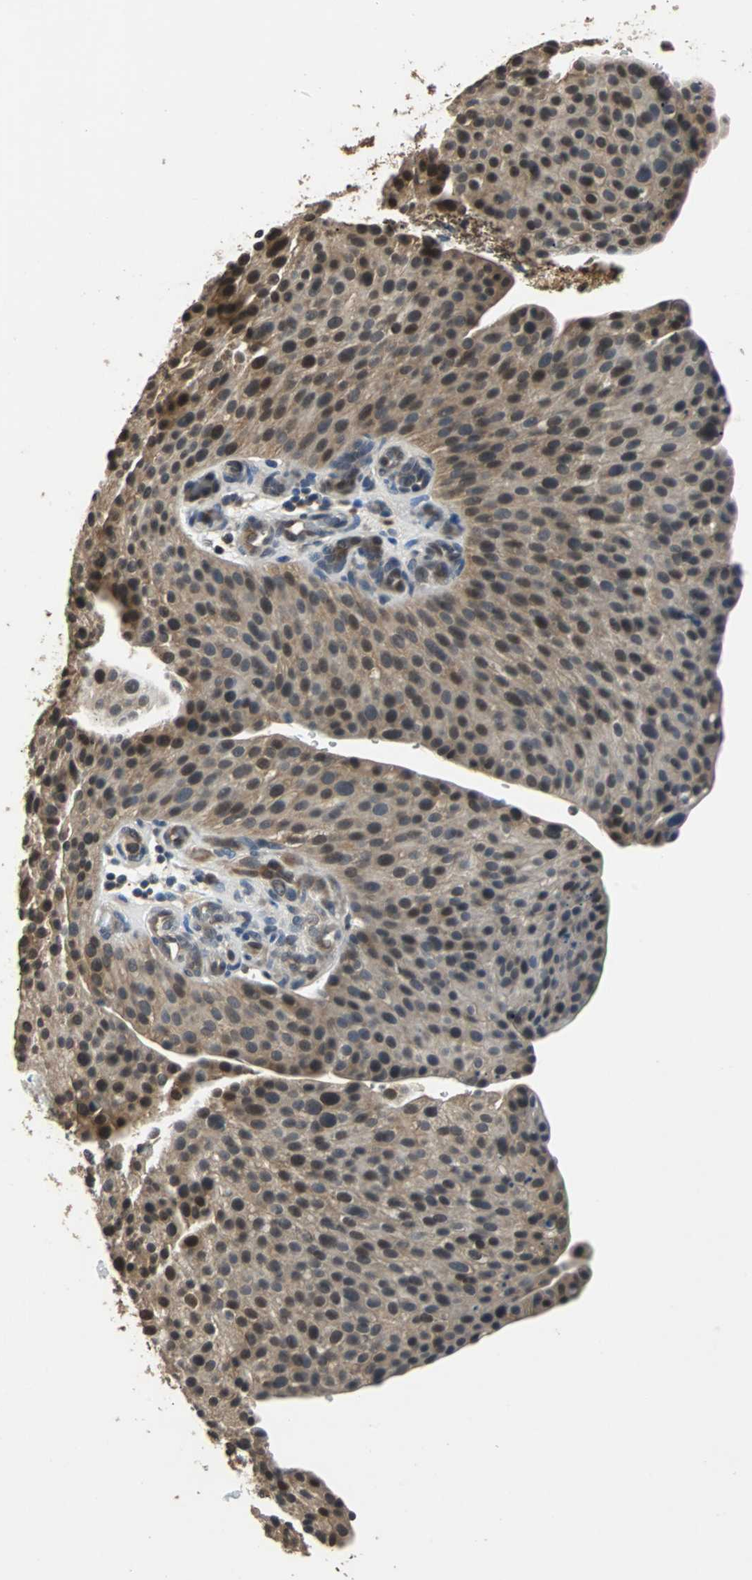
{"staining": {"intensity": "moderate", "quantity": "<25%", "location": "nuclear"}, "tissue": "urothelial cancer", "cell_type": "Tumor cells", "image_type": "cancer", "snomed": [{"axis": "morphology", "description": "Urothelial carcinoma, Low grade"}, {"axis": "topography", "description": "Smooth muscle"}, {"axis": "topography", "description": "Urinary bladder"}], "caption": "This is an image of immunohistochemistry (IHC) staining of urothelial carcinoma (low-grade), which shows moderate positivity in the nuclear of tumor cells.", "gene": "PRDX6", "patient": {"sex": "male", "age": 60}}